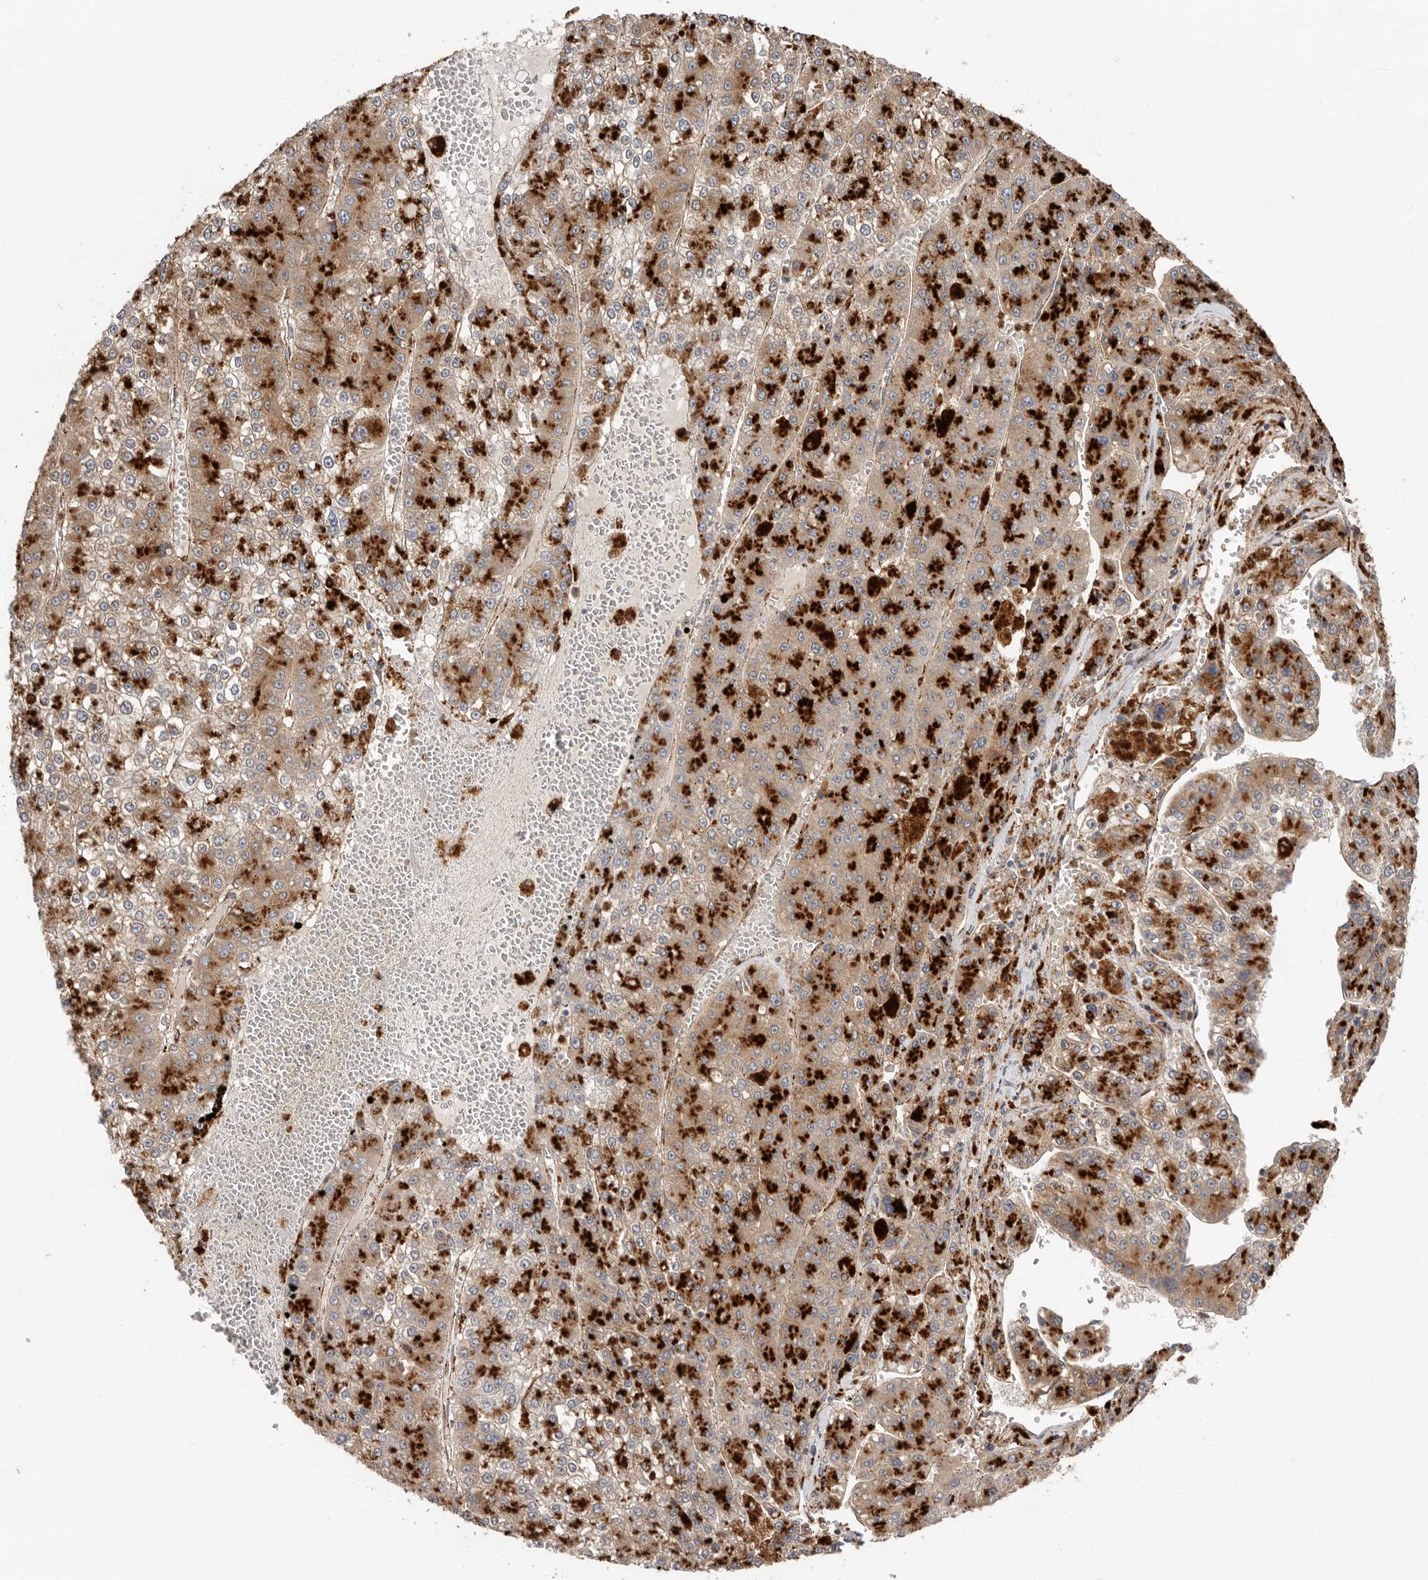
{"staining": {"intensity": "strong", "quantity": "25%-75%", "location": "cytoplasmic/membranous"}, "tissue": "liver cancer", "cell_type": "Tumor cells", "image_type": "cancer", "snomed": [{"axis": "morphology", "description": "Carcinoma, Hepatocellular, NOS"}, {"axis": "topography", "description": "Liver"}], "caption": "Immunohistochemical staining of liver hepatocellular carcinoma reveals high levels of strong cytoplasmic/membranous positivity in approximately 25%-75% of tumor cells.", "gene": "GRN", "patient": {"sex": "female", "age": 73}}